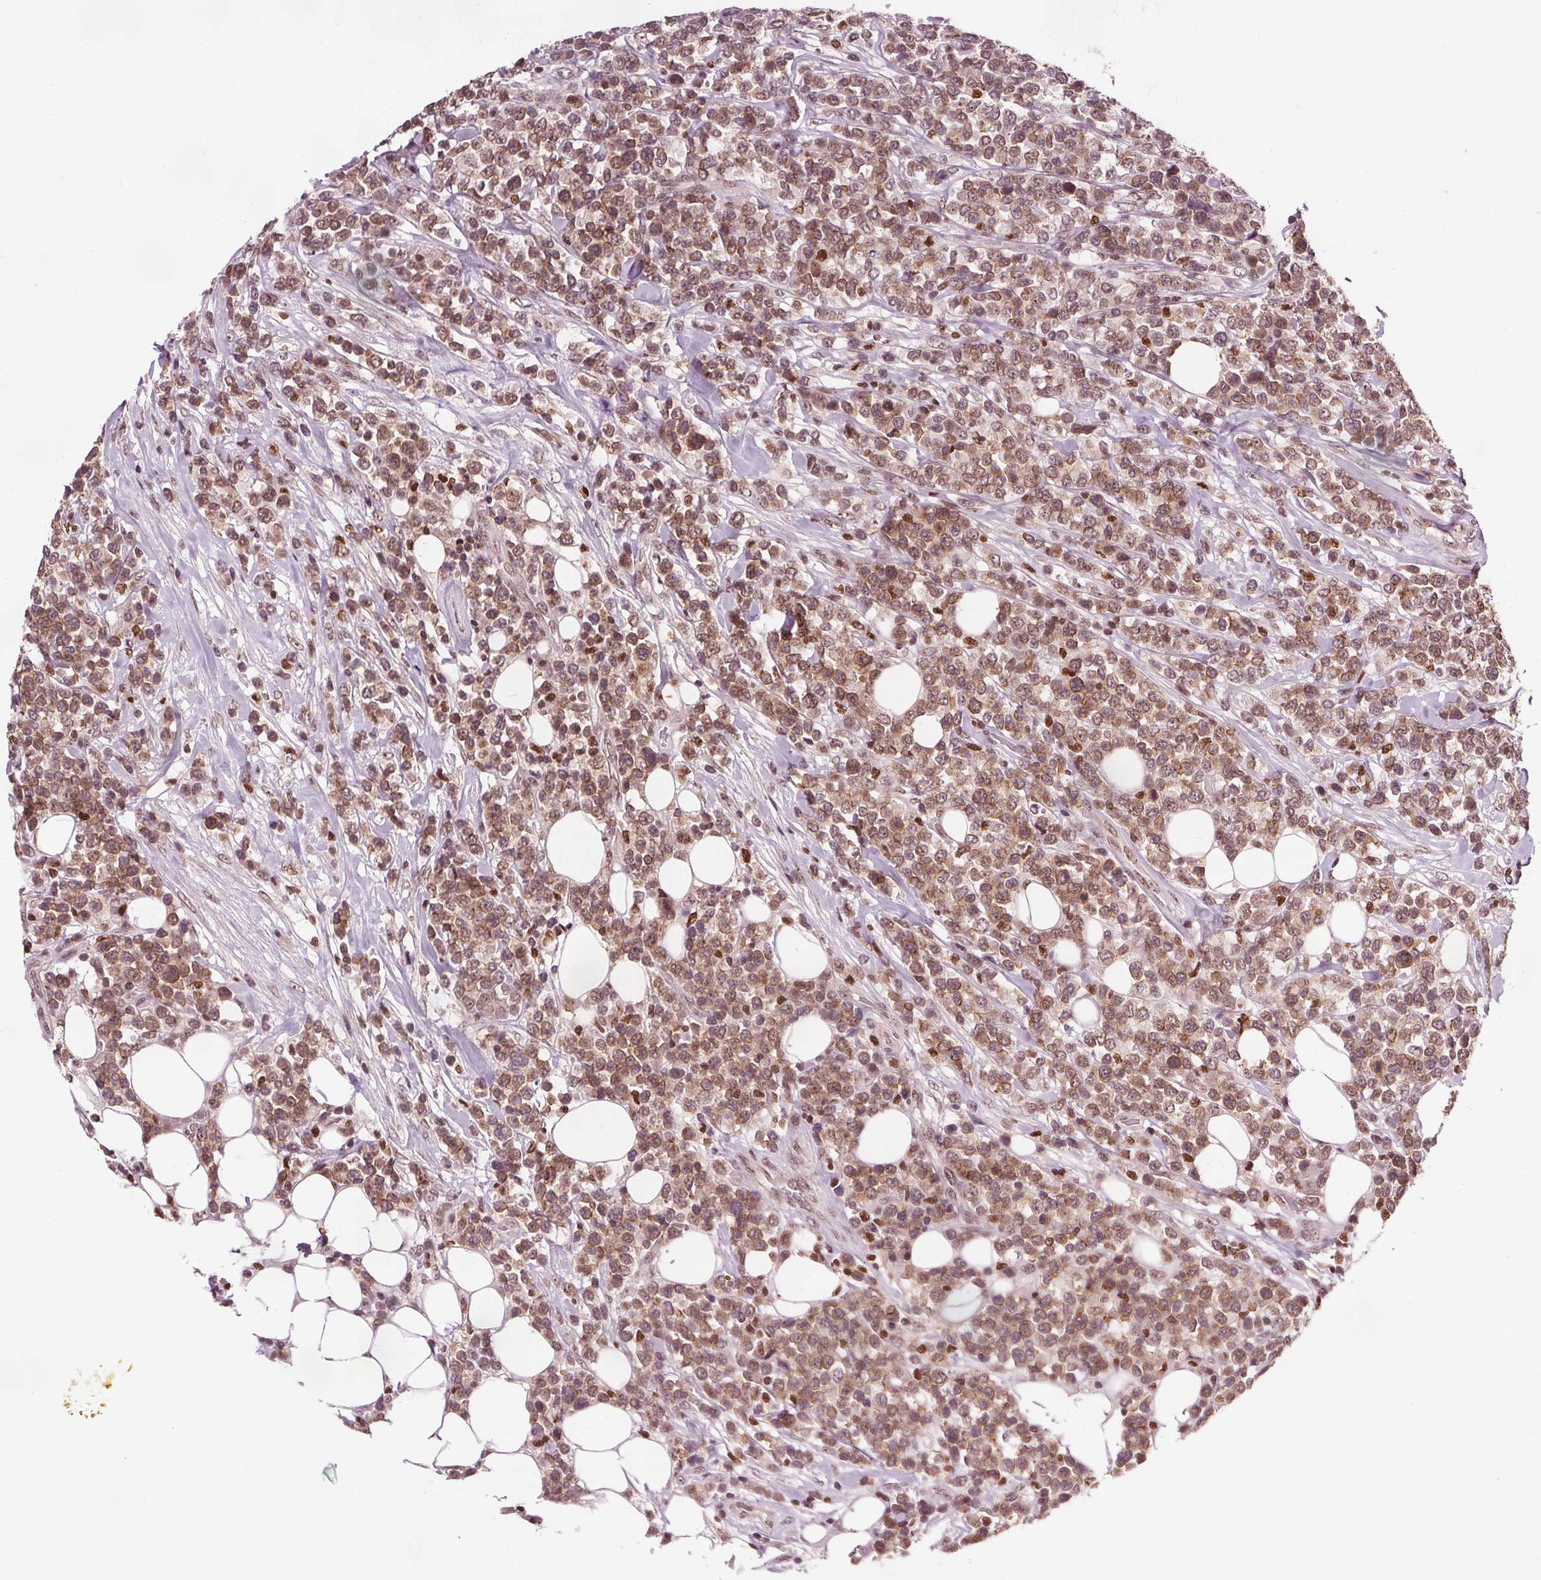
{"staining": {"intensity": "moderate", "quantity": ">75%", "location": "nuclear"}, "tissue": "lymphoma", "cell_type": "Tumor cells", "image_type": "cancer", "snomed": [{"axis": "morphology", "description": "Malignant lymphoma, non-Hodgkin's type, High grade"}, {"axis": "topography", "description": "Soft tissue"}], "caption": "Protein staining by immunohistochemistry displays moderate nuclear staining in approximately >75% of tumor cells in lymphoma. (DAB (3,3'-diaminobenzidine) = brown stain, brightfield microscopy at high magnification).", "gene": "DDX11", "patient": {"sex": "female", "age": 56}}